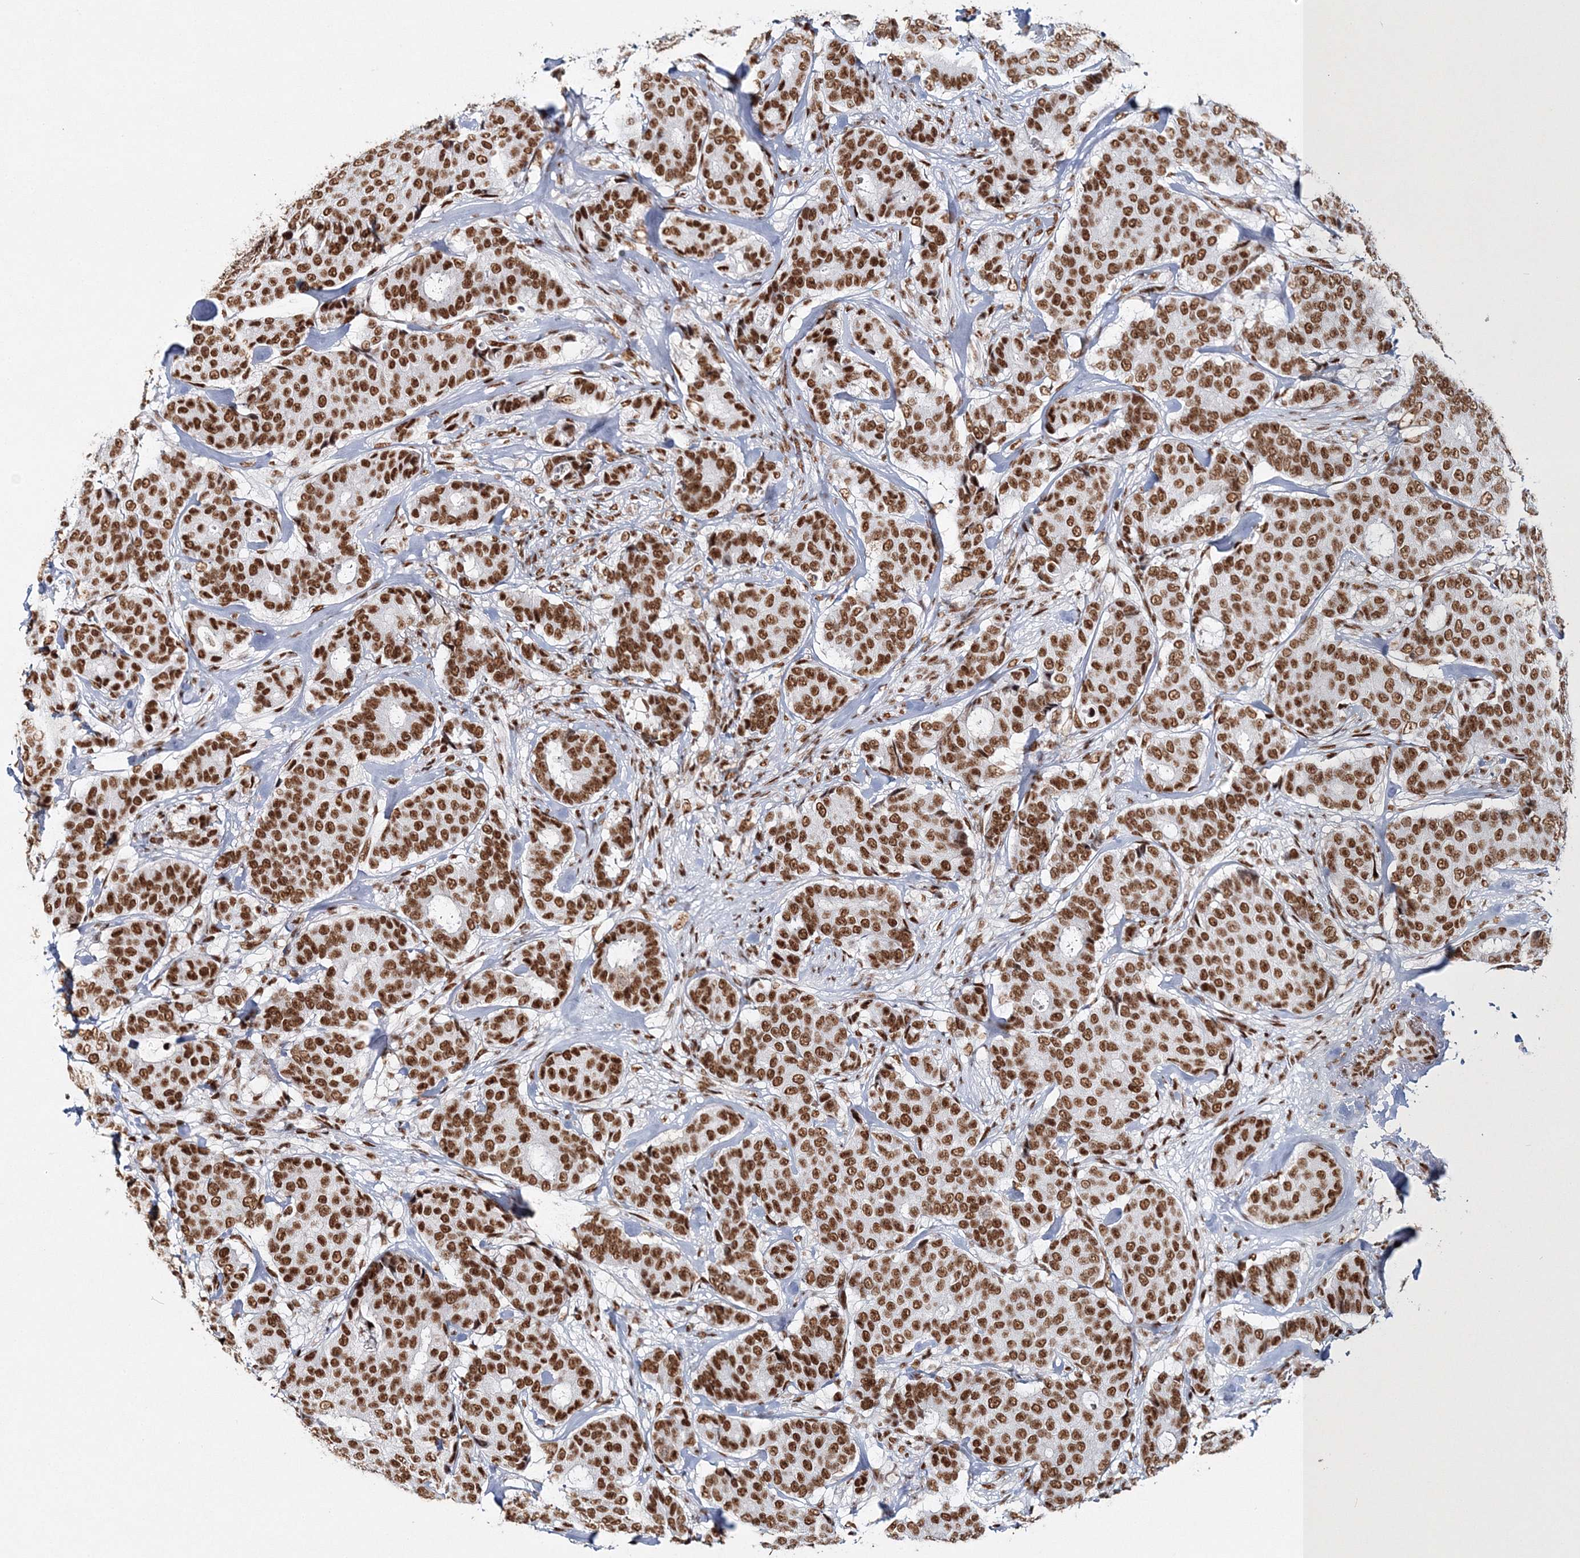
{"staining": {"intensity": "strong", "quantity": ">75%", "location": "nuclear"}, "tissue": "breast cancer", "cell_type": "Tumor cells", "image_type": "cancer", "snomed": [{"axis": "morphology", "description": "Duct carcinoma"}, {"axis": "topography", "description": "Breast"}], "caption": "Protein positivity by immunohistochemistry (IHC) reveals strong nuclear expression in approximately >75% of tumor cells in infiltrating ductal carcinoma (breast).", "gene": "QRICH1", "patient": {"sex": "female", "age": 75}}